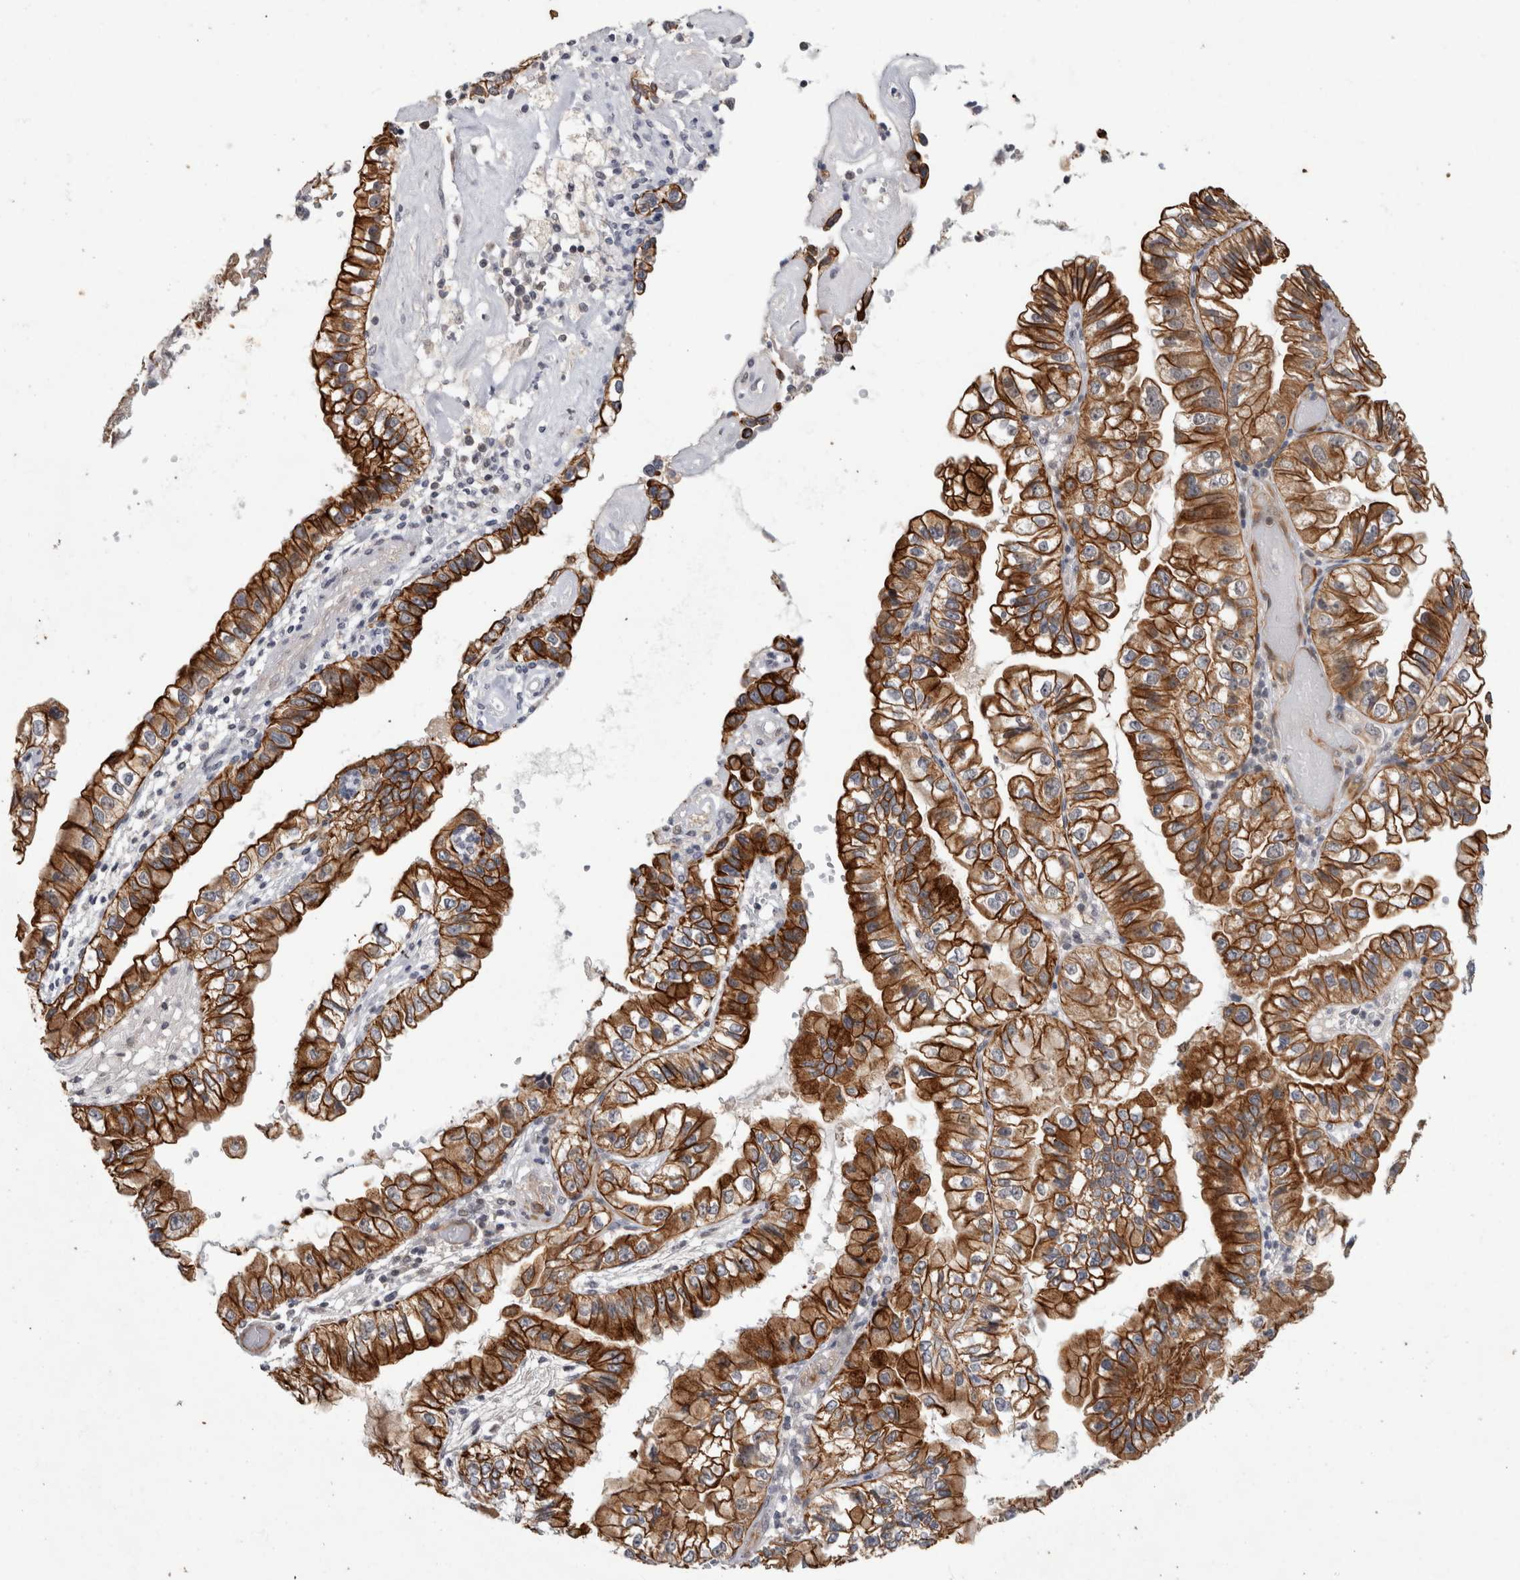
{"staining": {"intensity": "strong", "quantity": ">75%", "location": "cytoplasmic/membranous"}, "tissue": "liver cancer", "cell_type": "Tumor cells", "image_type": "cancer", "snomed": [{"axis": "morphology", "description": "Cholangiocarcinoma"}, {"axis": "topography", "description": "Liver"}], "caption": "A photomicrograph of cholangiocarcinoma (liver) stained for a protein shows strong cytoplasmic/membranous brown staining in tumor cells. (DAB (3,3'-diaminobenzidine) IHC with brightfield microscopy, high magnification).", "gene": "CRISPLD1", "patient": {"sex": "female", "age": 79}}